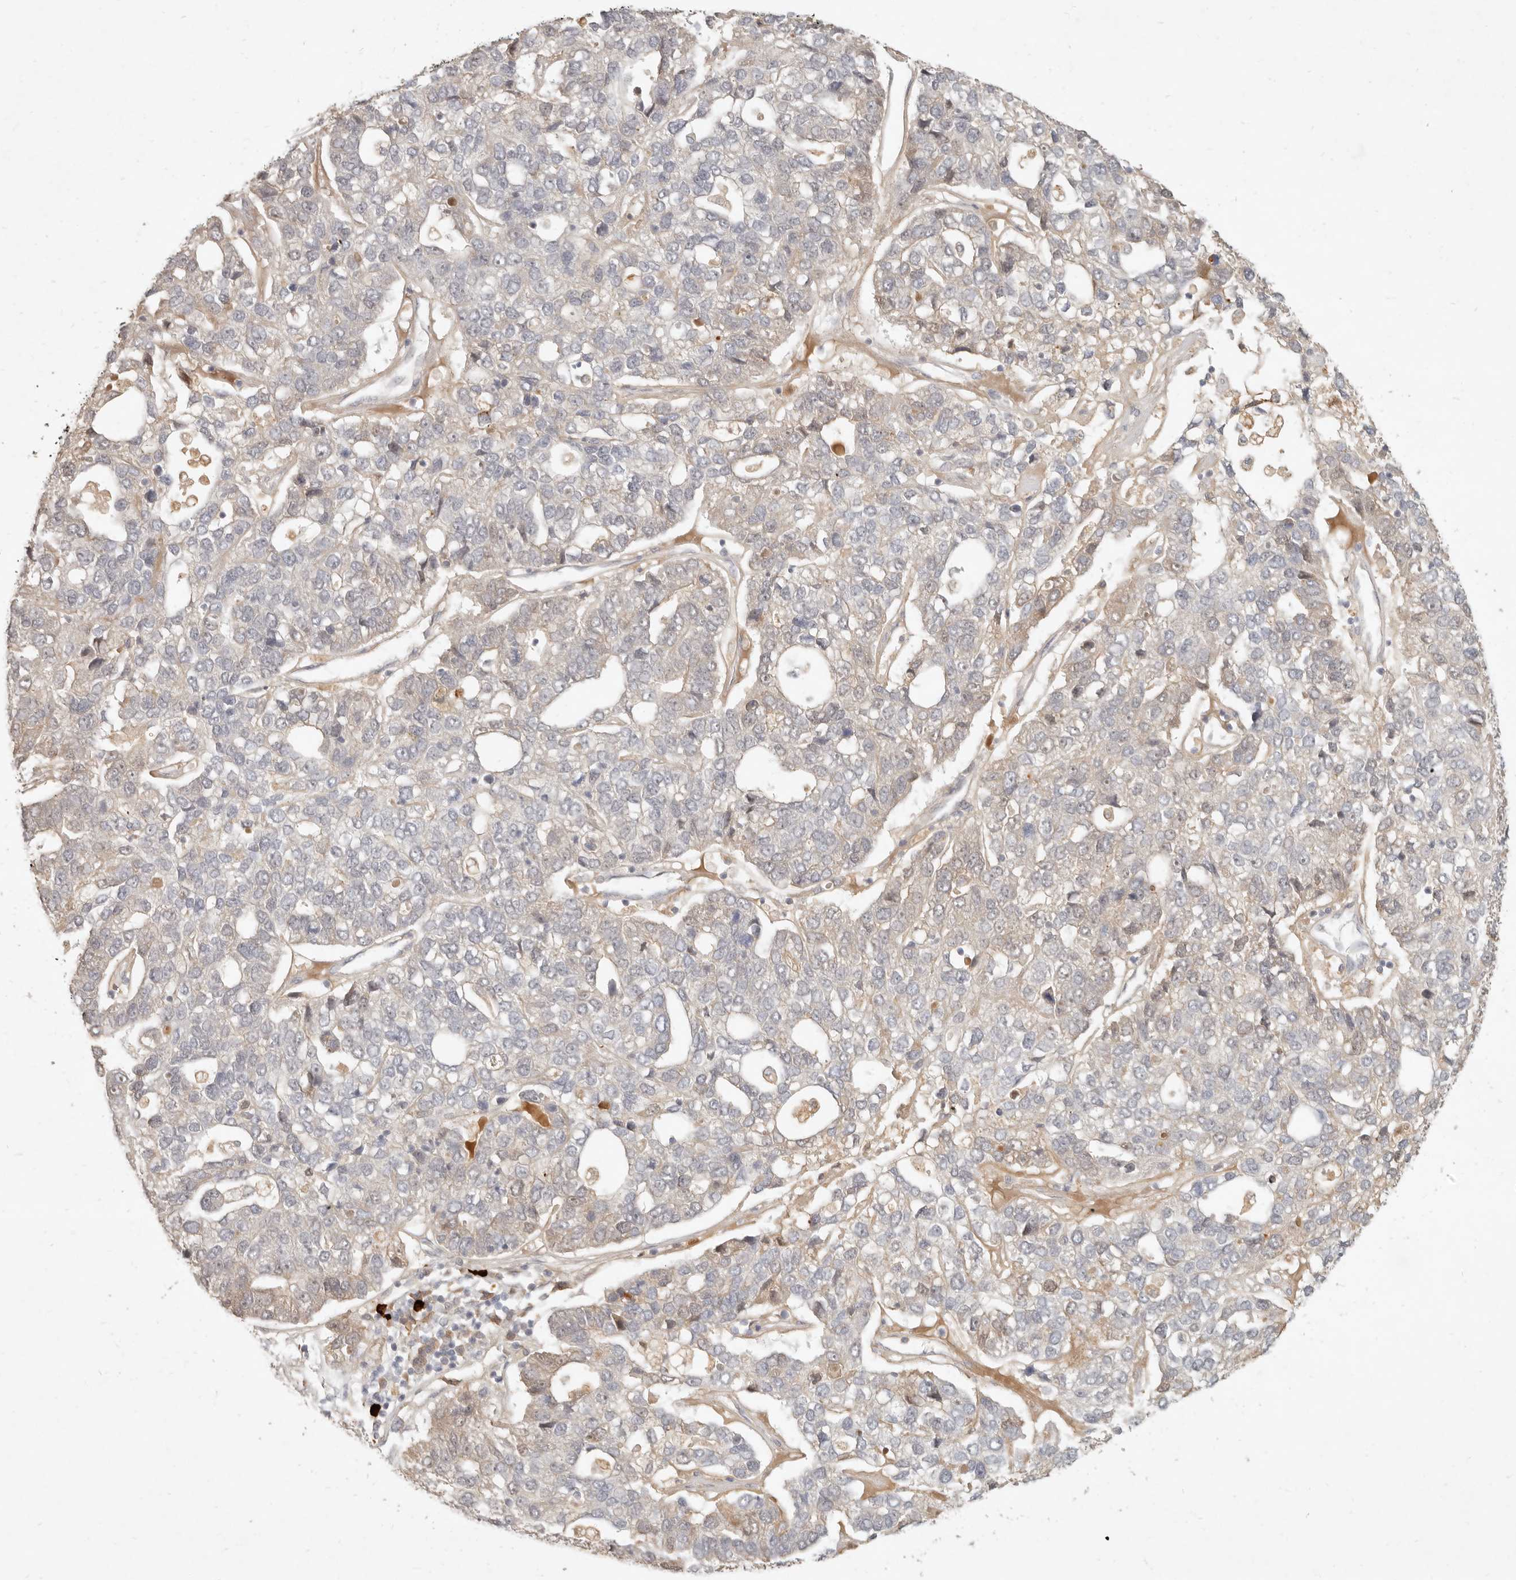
{"staining": {"intensity": "weak", "quantity": "<25%", "location": "cytoplasmic/membranous"}, "tissue": "pancreatic cancer", "cell_type": "Tumor cells", "image_type": "cancer", "snomed": [{"axis": "morphology", "description": "Adenocarcinoma, NOS"}, {"axis": "topography", "description": "Pancreas"}], "caption": "IHC of human pancreatic cancer demonstrates no positivity in tumor cells.", "gene": "UBXN11", "patient": {"sex": "female", "age": 61}}